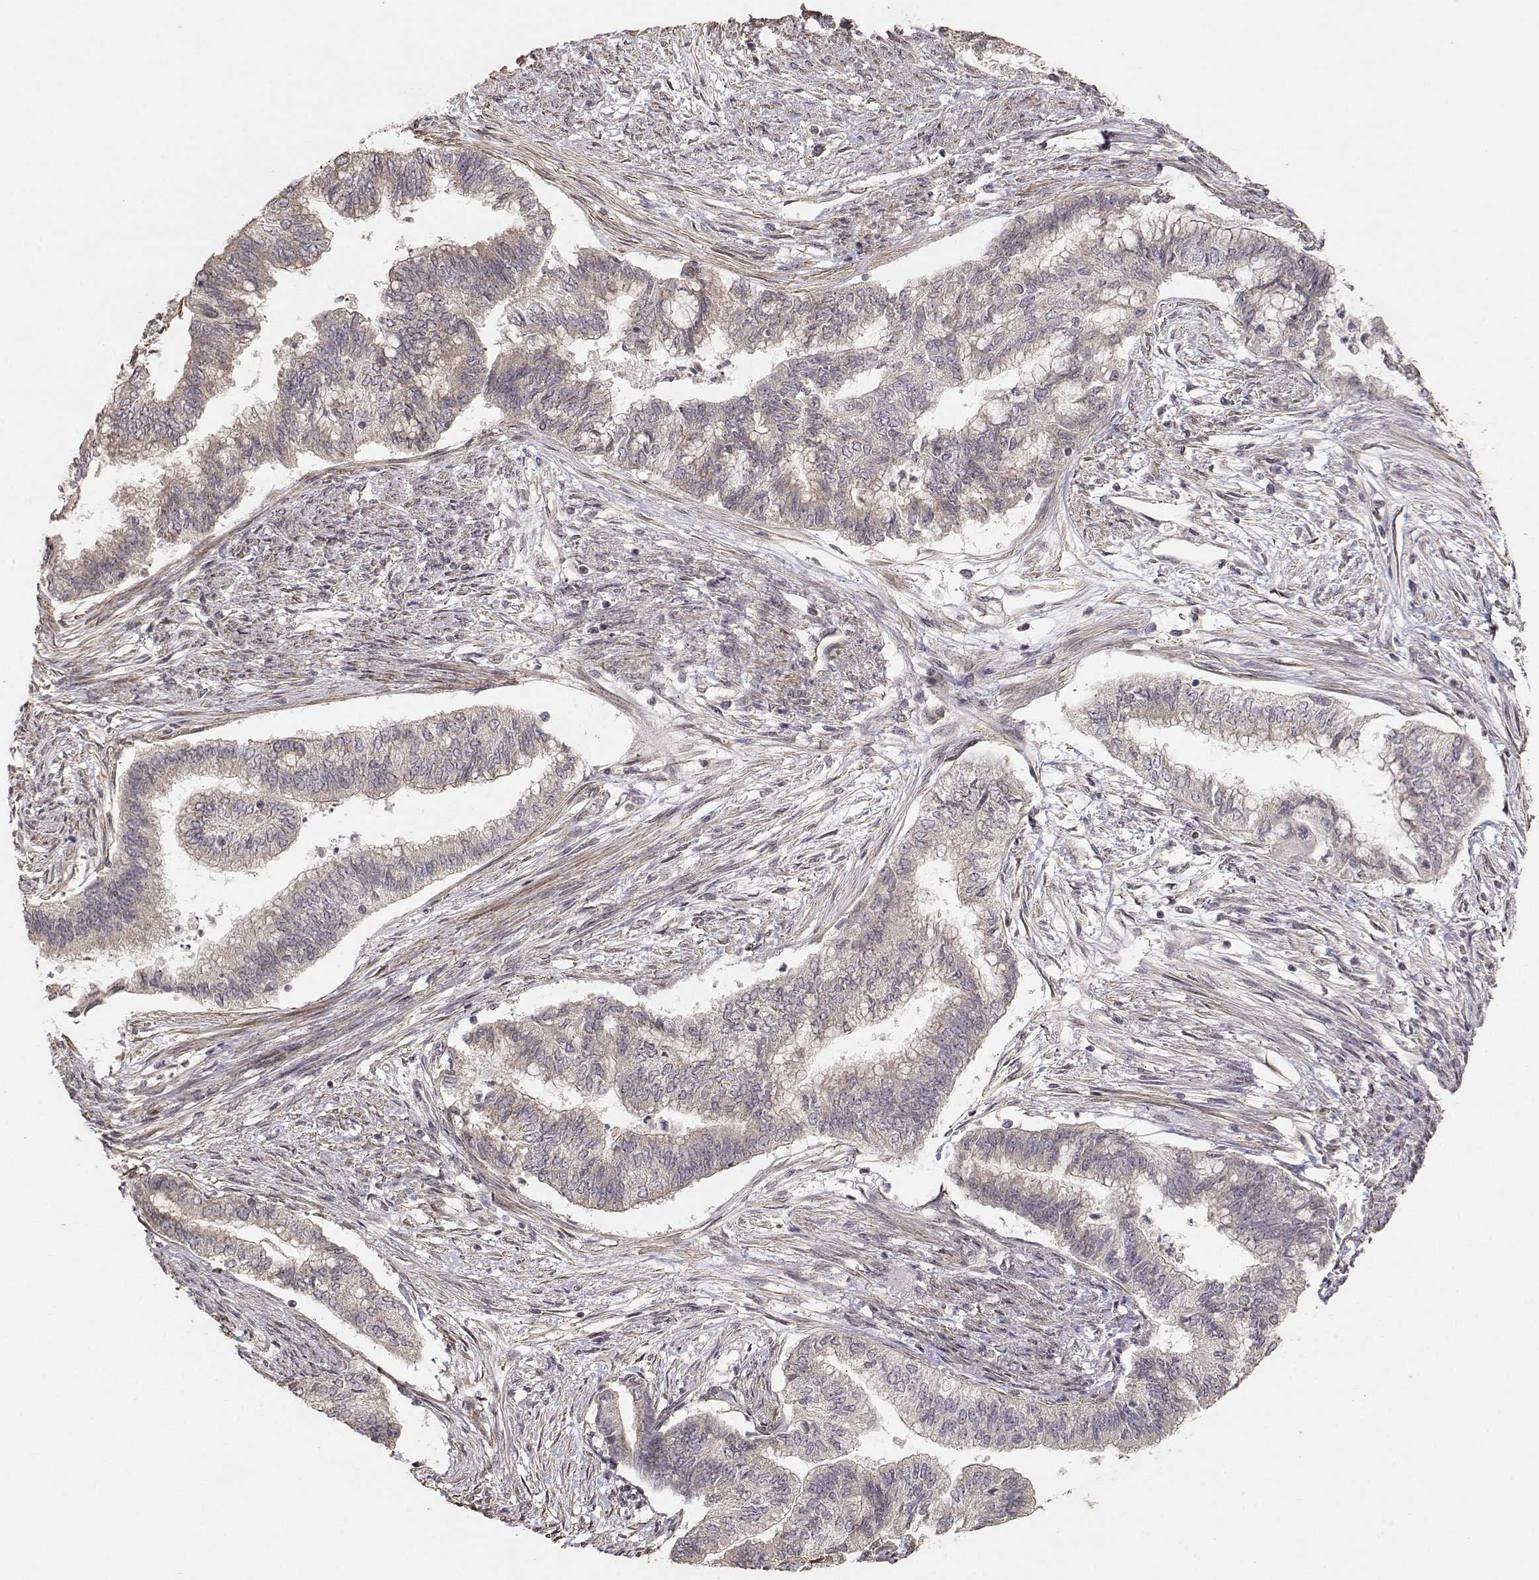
{"staining": {"intensity": "weak", "quantity": "25%-75%", "location": "cytoplasmic/membranous"}, "tissue": "endometrial cancer", "cell_type": "Tumor cells", "image_type": "cancer", "snomed": [{"axis": "morphology", "description": "Adenocarcinoma, NOS"}, {"axis": "topography", "description": "Endometrium"}], "caption": "Immunohistochemical staining of human endometrial adenocarcinoma demonstrates low levels of weak cytoplasmic/membranous staining in about 25%-75% of tumor cells. (DAB IHC, brown staining for protein, blue staining for nuclei).", "gene": "PICK1", "patient": {"sex": "female", "age": 65}}